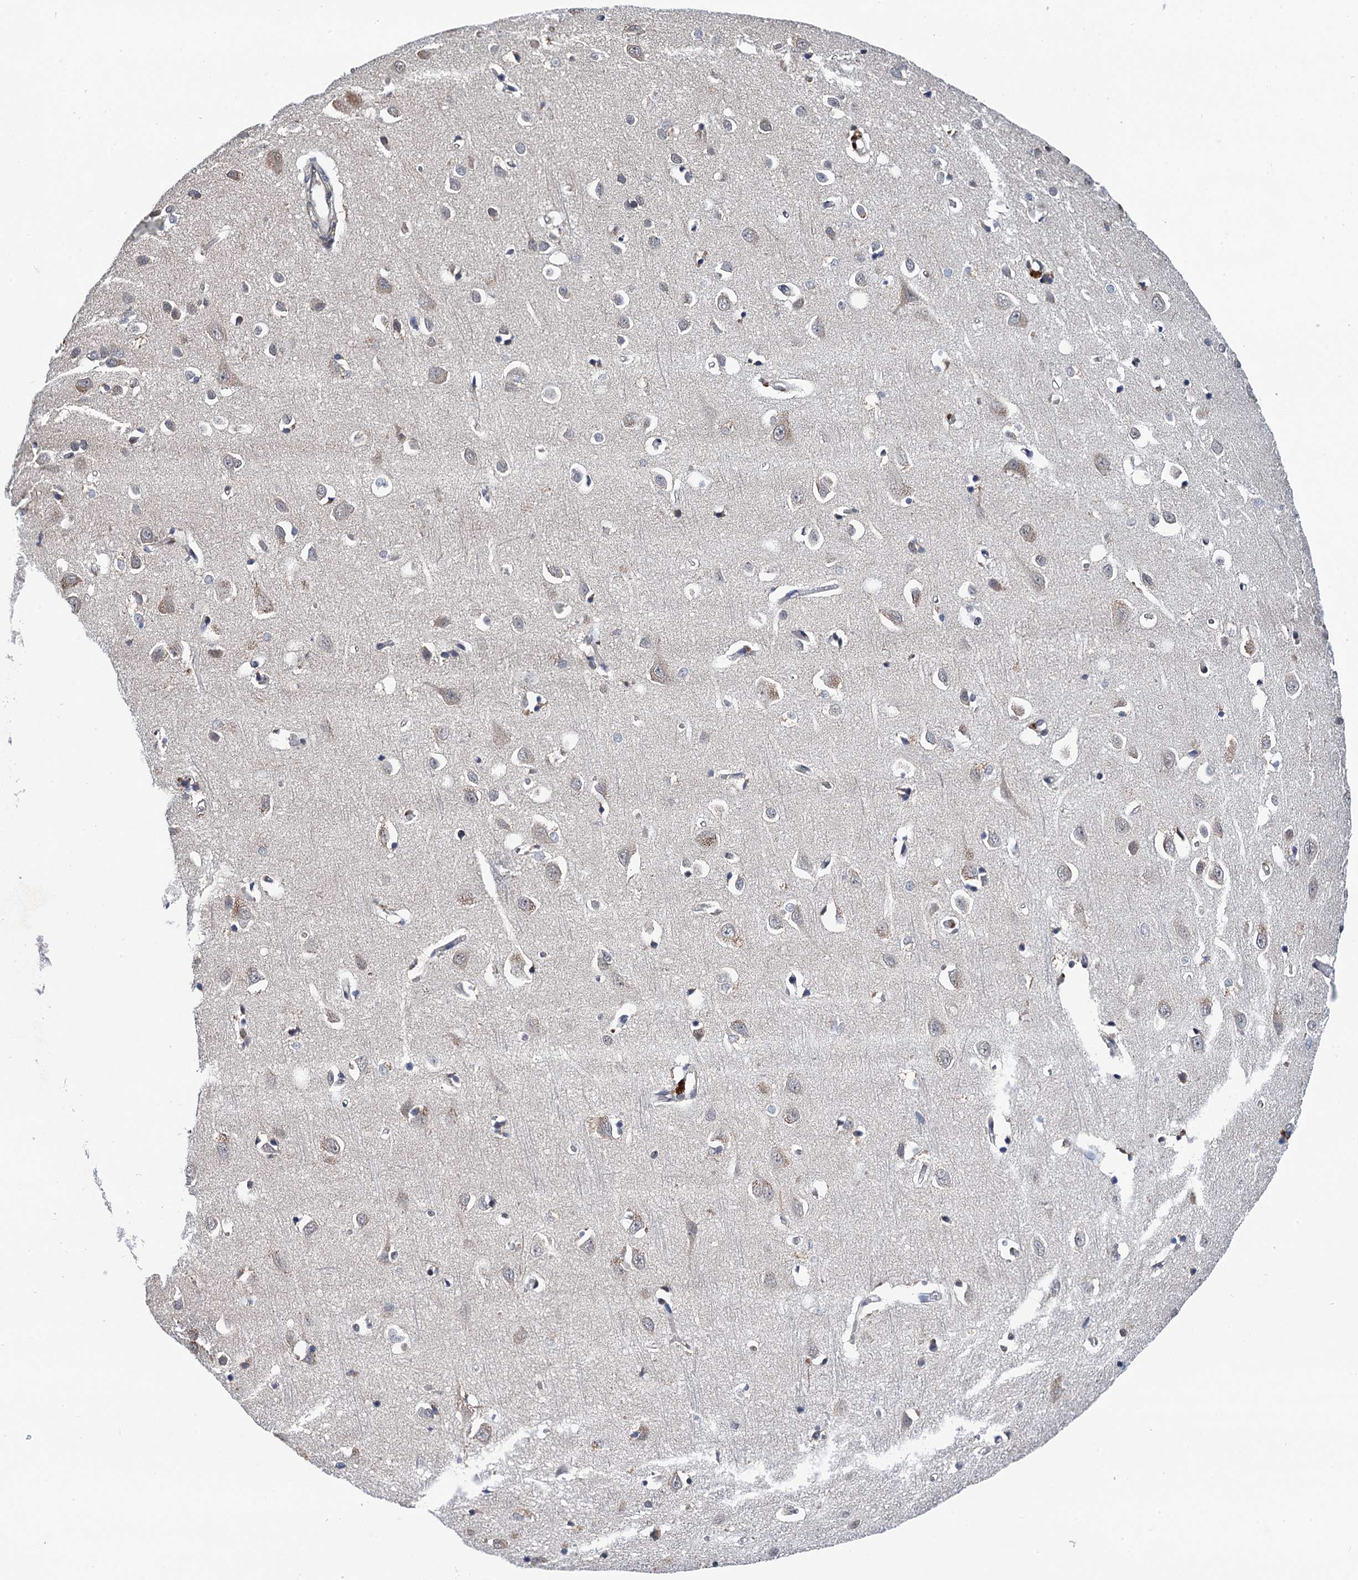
{"staining": {"intensity": "moderate", "quantity": "25%-75%", "location": "cytoplasmic/membranous"}, "tissue": "cerebral cortex", "cell_type": "Endothelial cells", "image_type": "normal", "snomed": [{"axis": "morphology", "description": "Normal tissue, NOS"}, {"axis": "topography", "description": "Cerebral cortex"}], "caption": "Protein analysis of unremarkable cerebral cortex reveals moderate cytoplasmic/membranous expression in about 25%-75% of endothelial cells. Using DAB (brown) and hematoxylin (blue) stains, captured at high magnification using brightfield microscopy.", "gene": "CMPK2", "patient": {"sex": "female", "age": 64}}